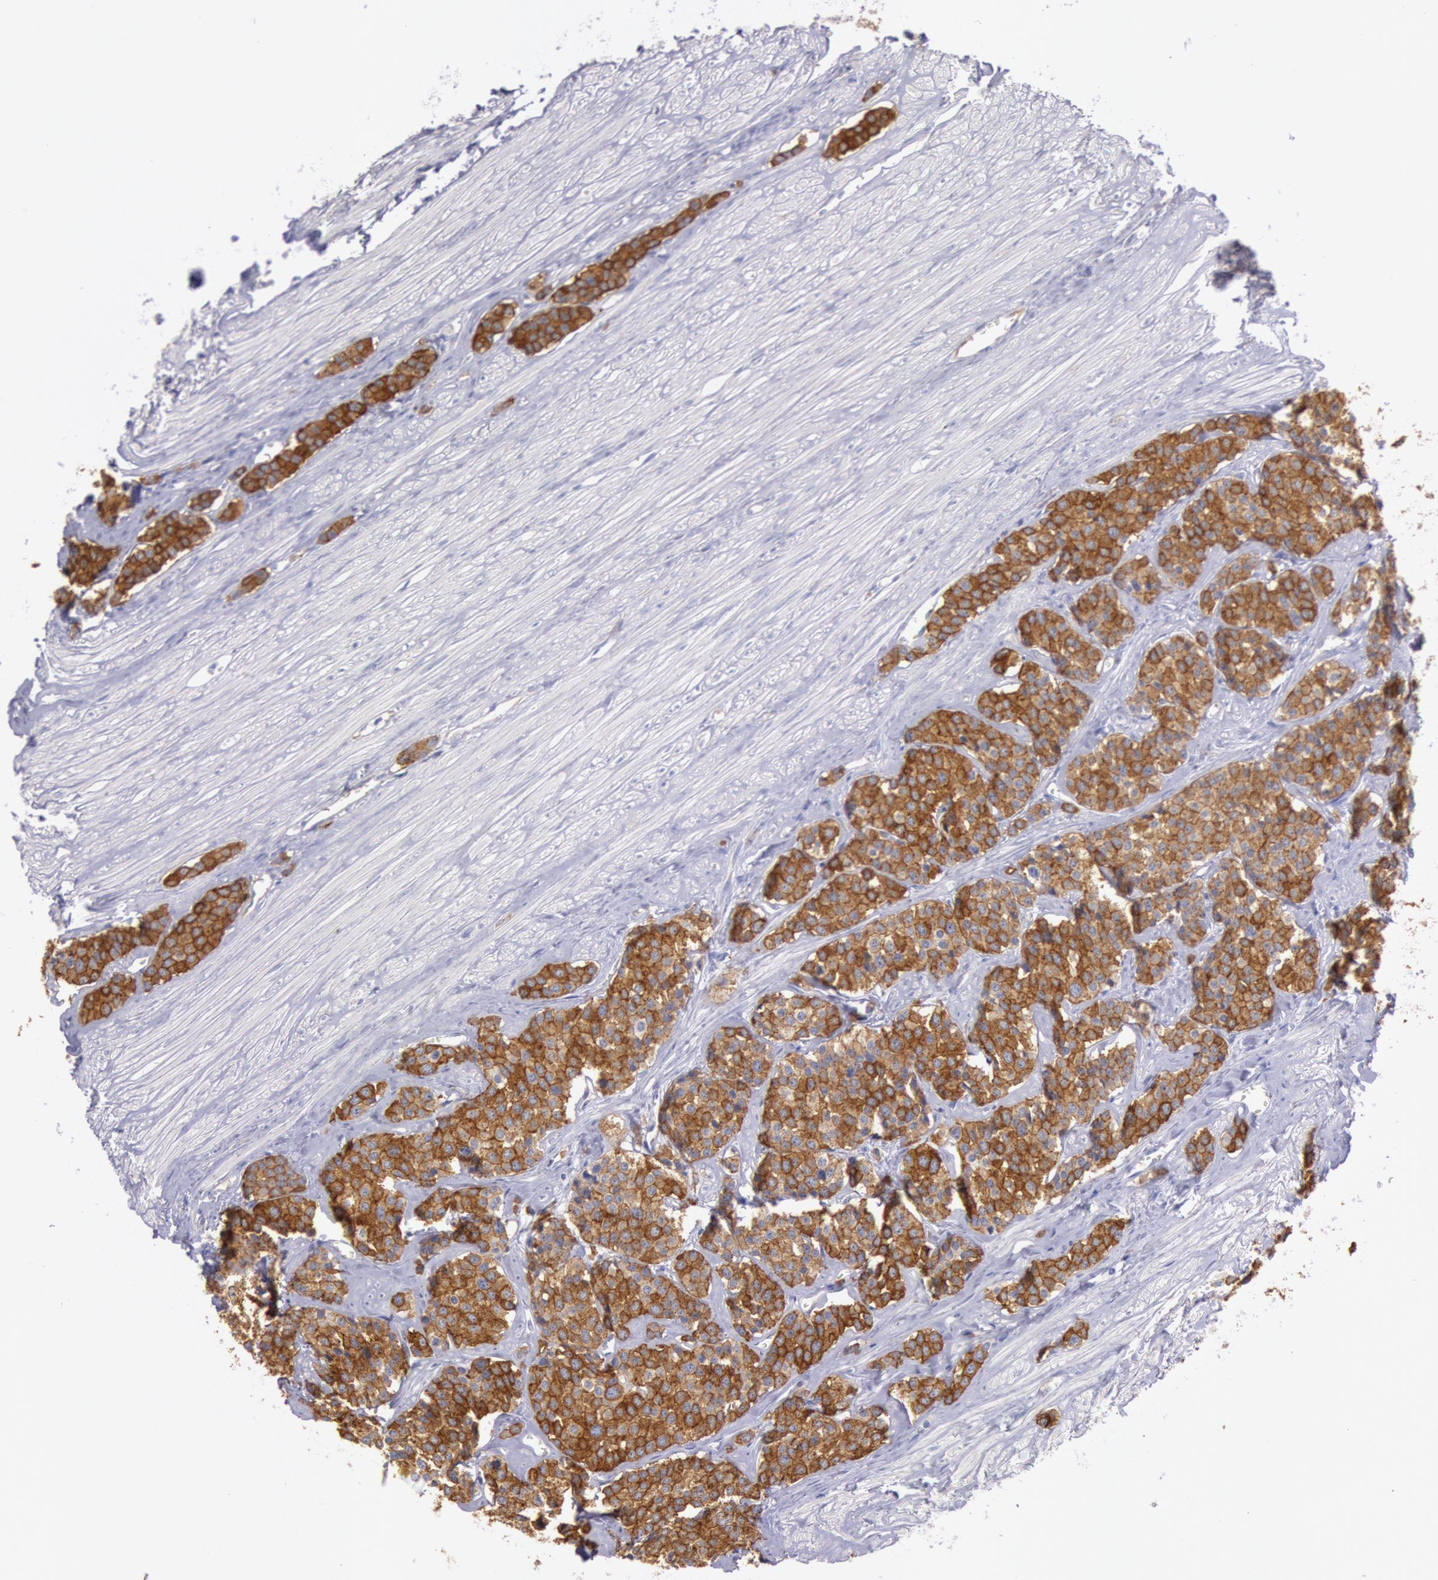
{"staining": {"intensity": "moderate", "quantity": ">75%", "location": "cytoplasmic/membranous"}, "tissue": "carcinoid", "cell_type": "Tumor cells", "image_type": "cancer", "snomed": [{"axis": "morphology", "description": "Carcinoid, malignant, NOS"}, {"axis": "topography", "description": "Small intestine"}], "caption": "Protein expression analysis of carcinoid demonstrates moderate cytoplasmic/membranous staining in approximately >75% of tumor cells.", "gene": "MYO5A", "patient": {"sex": "male", "age": 60}}